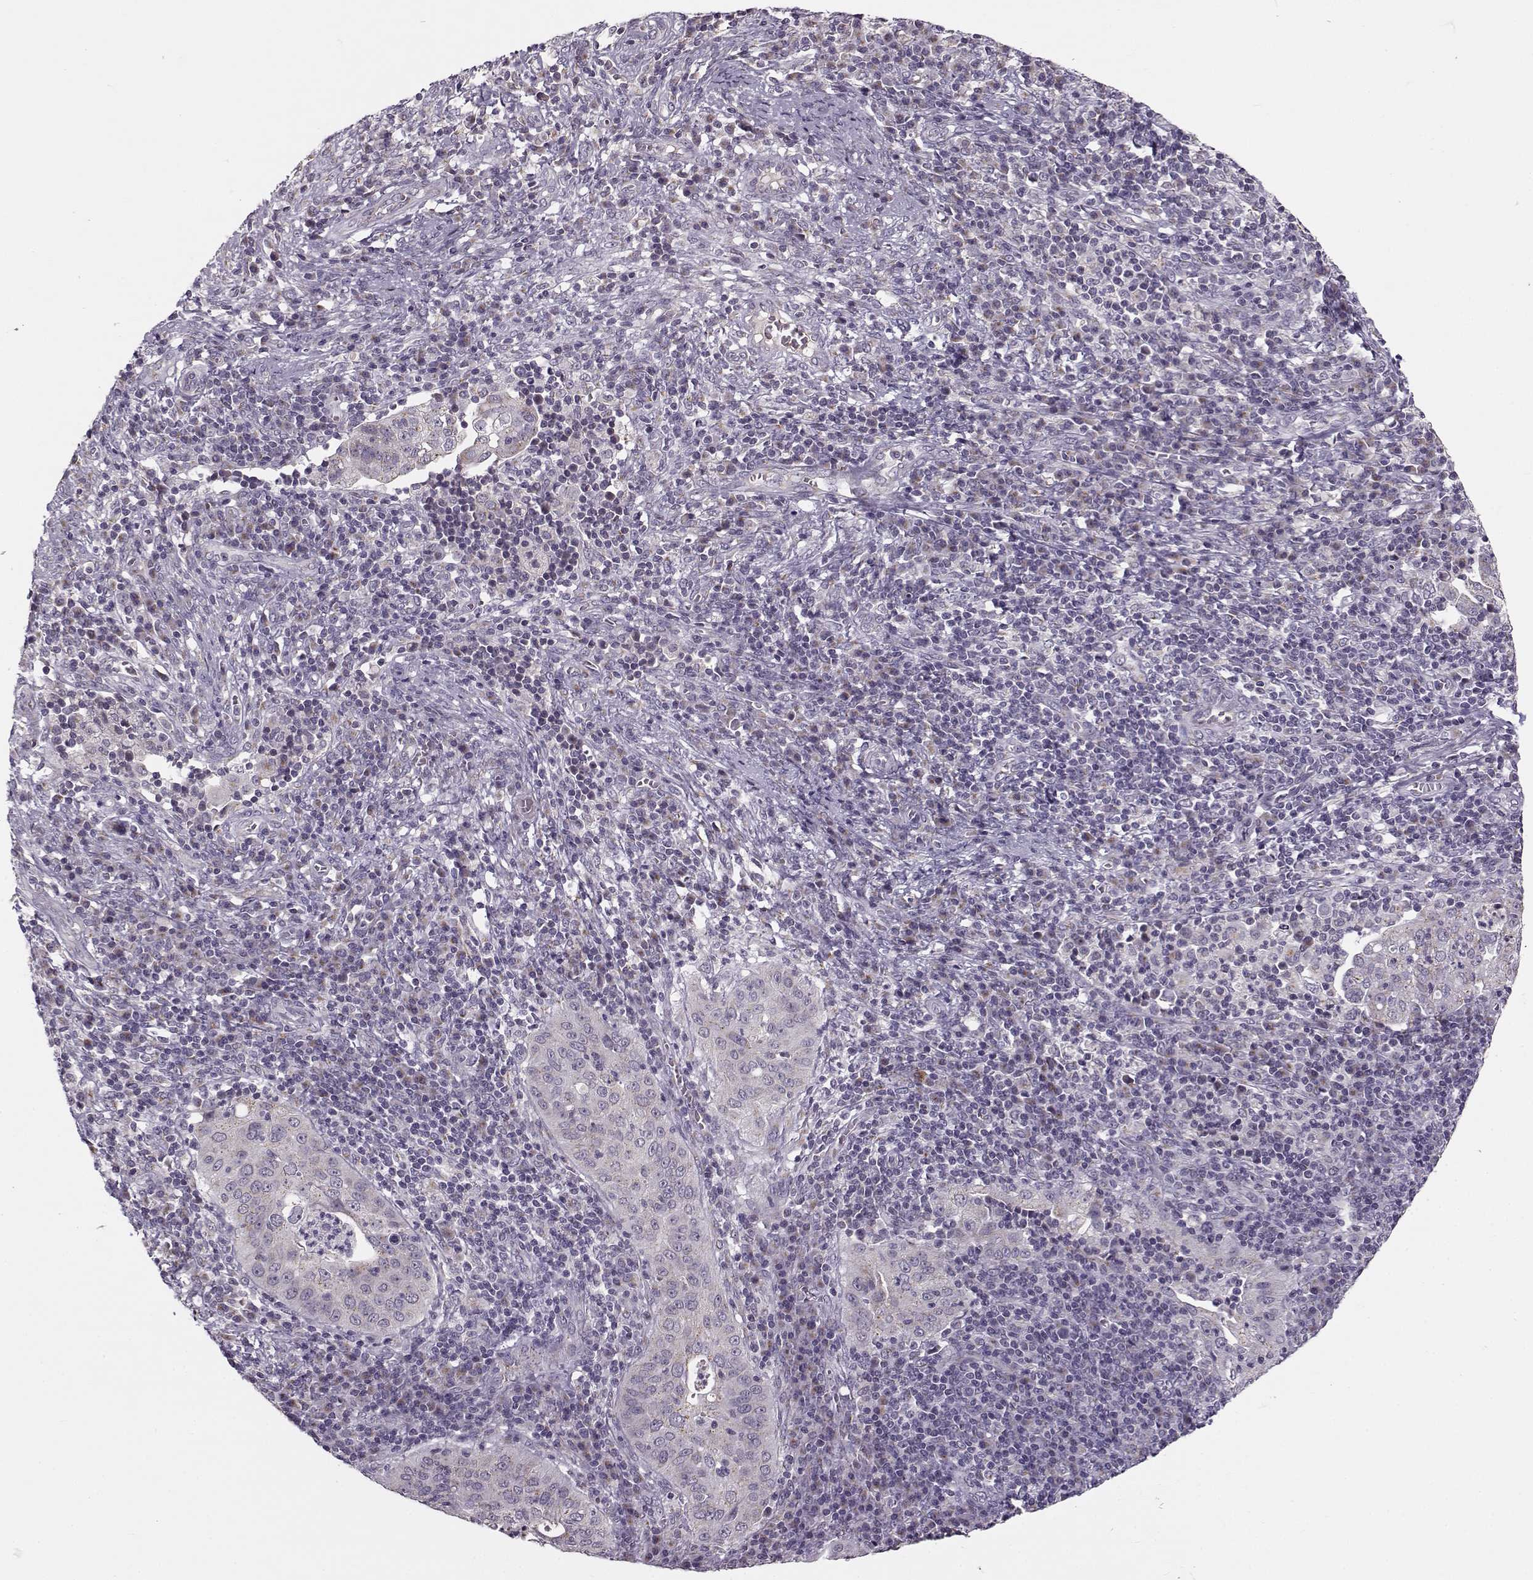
{"staining": {"intensity": "negative", "quantity": "none", "location": "none"}, "tissue": "cervical cancer", "cell_type": "Tumor cells", "image_type": "cancer", "snomed": [{"axis": "morphology", "description": "Squamous cell carcinoma, NOS"}, {"axis": "topography", "description": "Cervix"}], "caption": "IHC of cervical squamous cell carcinoma displays no positivity in tumor cells.", "gene": "SLC4A5", "patient": {"sex": "female", "age": 39}}